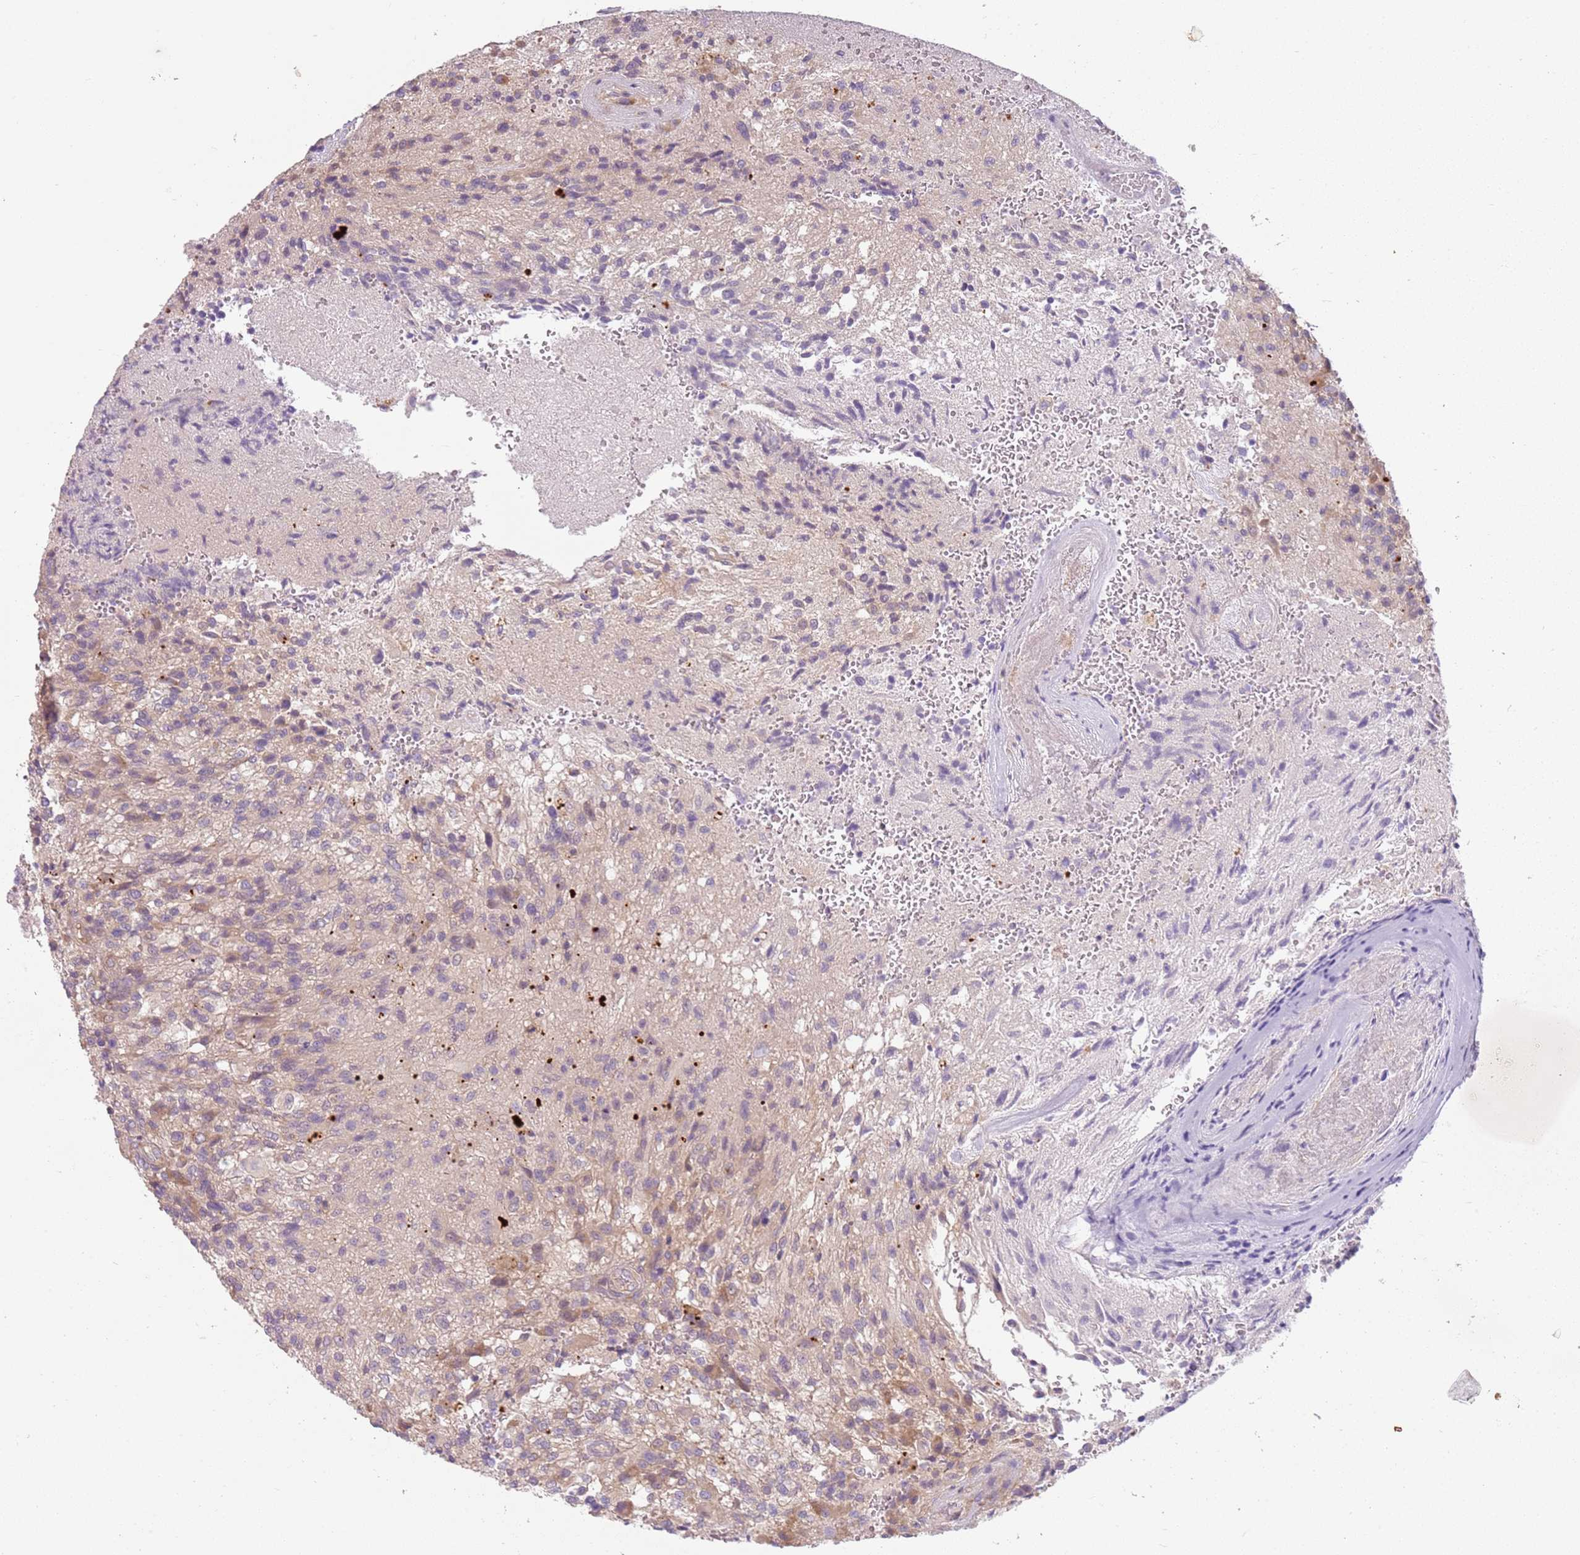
{"staining": {"intensity": "weak", "quantity": "<25%", "location": "cytoplasmic/membranous"}, "tissue": "glioma", "cell_type": "Tumor cells", "image_type": "cancer", "snomed": [{"axis": "morphology", "description": "Normal tissue, NOS"}, {"axis": "morphology", "description": "Glioma, malignant, High grade"}, {"axis": "topography", "description": "Cerebral cortex"}], "caption": "An immunohistochemistry image of high-grade glioma (malignant) is shown. There is no staining in tumor cells of high-grade glioma (malignant).", "gene": "RPS28", "patient": {"sex": "male", "age": 56}}